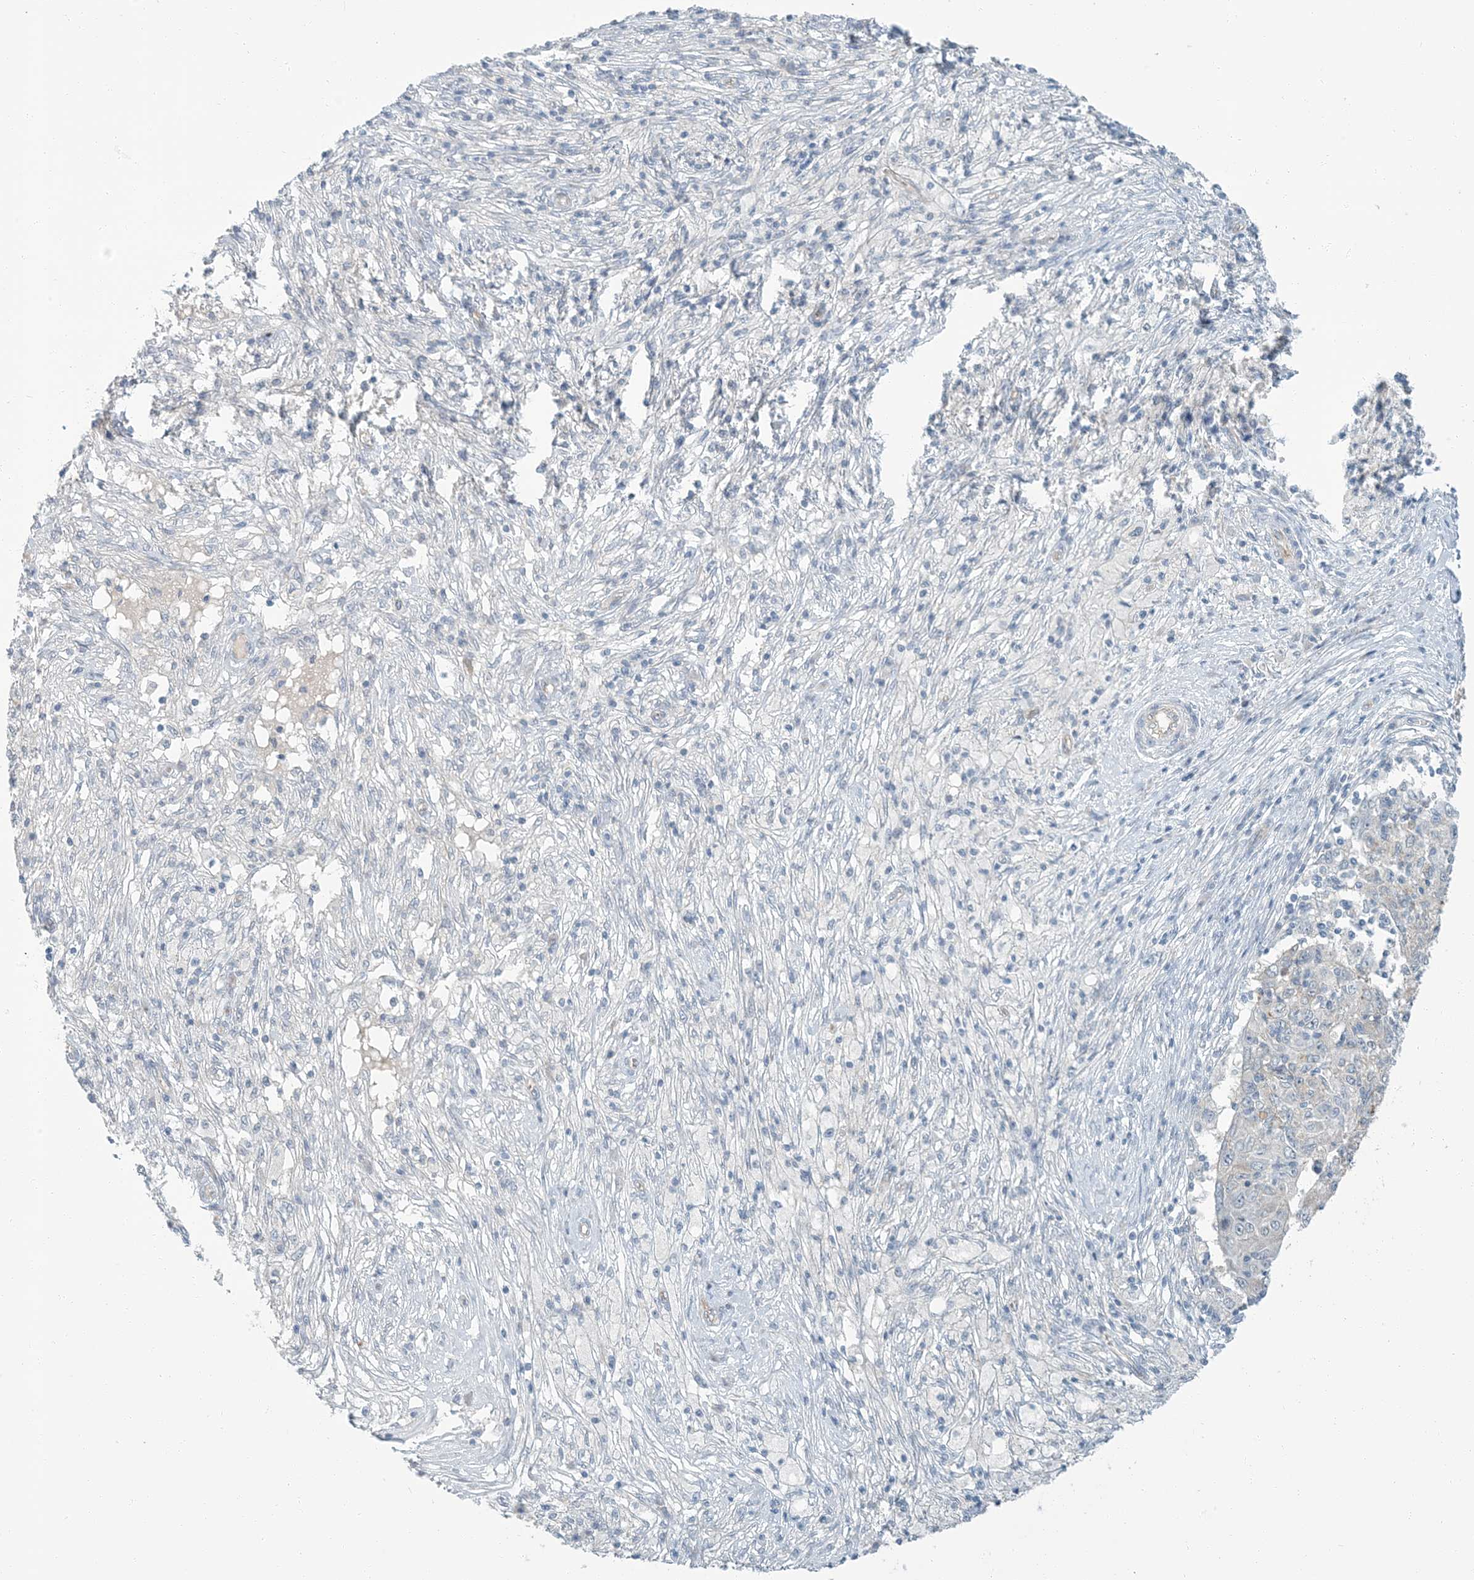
{"staining": {"intensity": "negative", "quantity": "none", "location": "none"}, "tissue": "ovarian cancer", "cell_type": "Tumor cells", "image_type": "cancer", "snomed": [{"axis": "morphology", "description": "Carcinoma, endometroid"}, {"axis": "topography", "description": "Ovary"}], "caption": "The immunohistochemistry micrograph has no significant positivity in tumor cells of ovarian cancer (endometroid carcinoma) tissue. (DAB IHC, high magnification).", "gene": "EPHA4", "patient": {"sex": "female", "age": 42}}